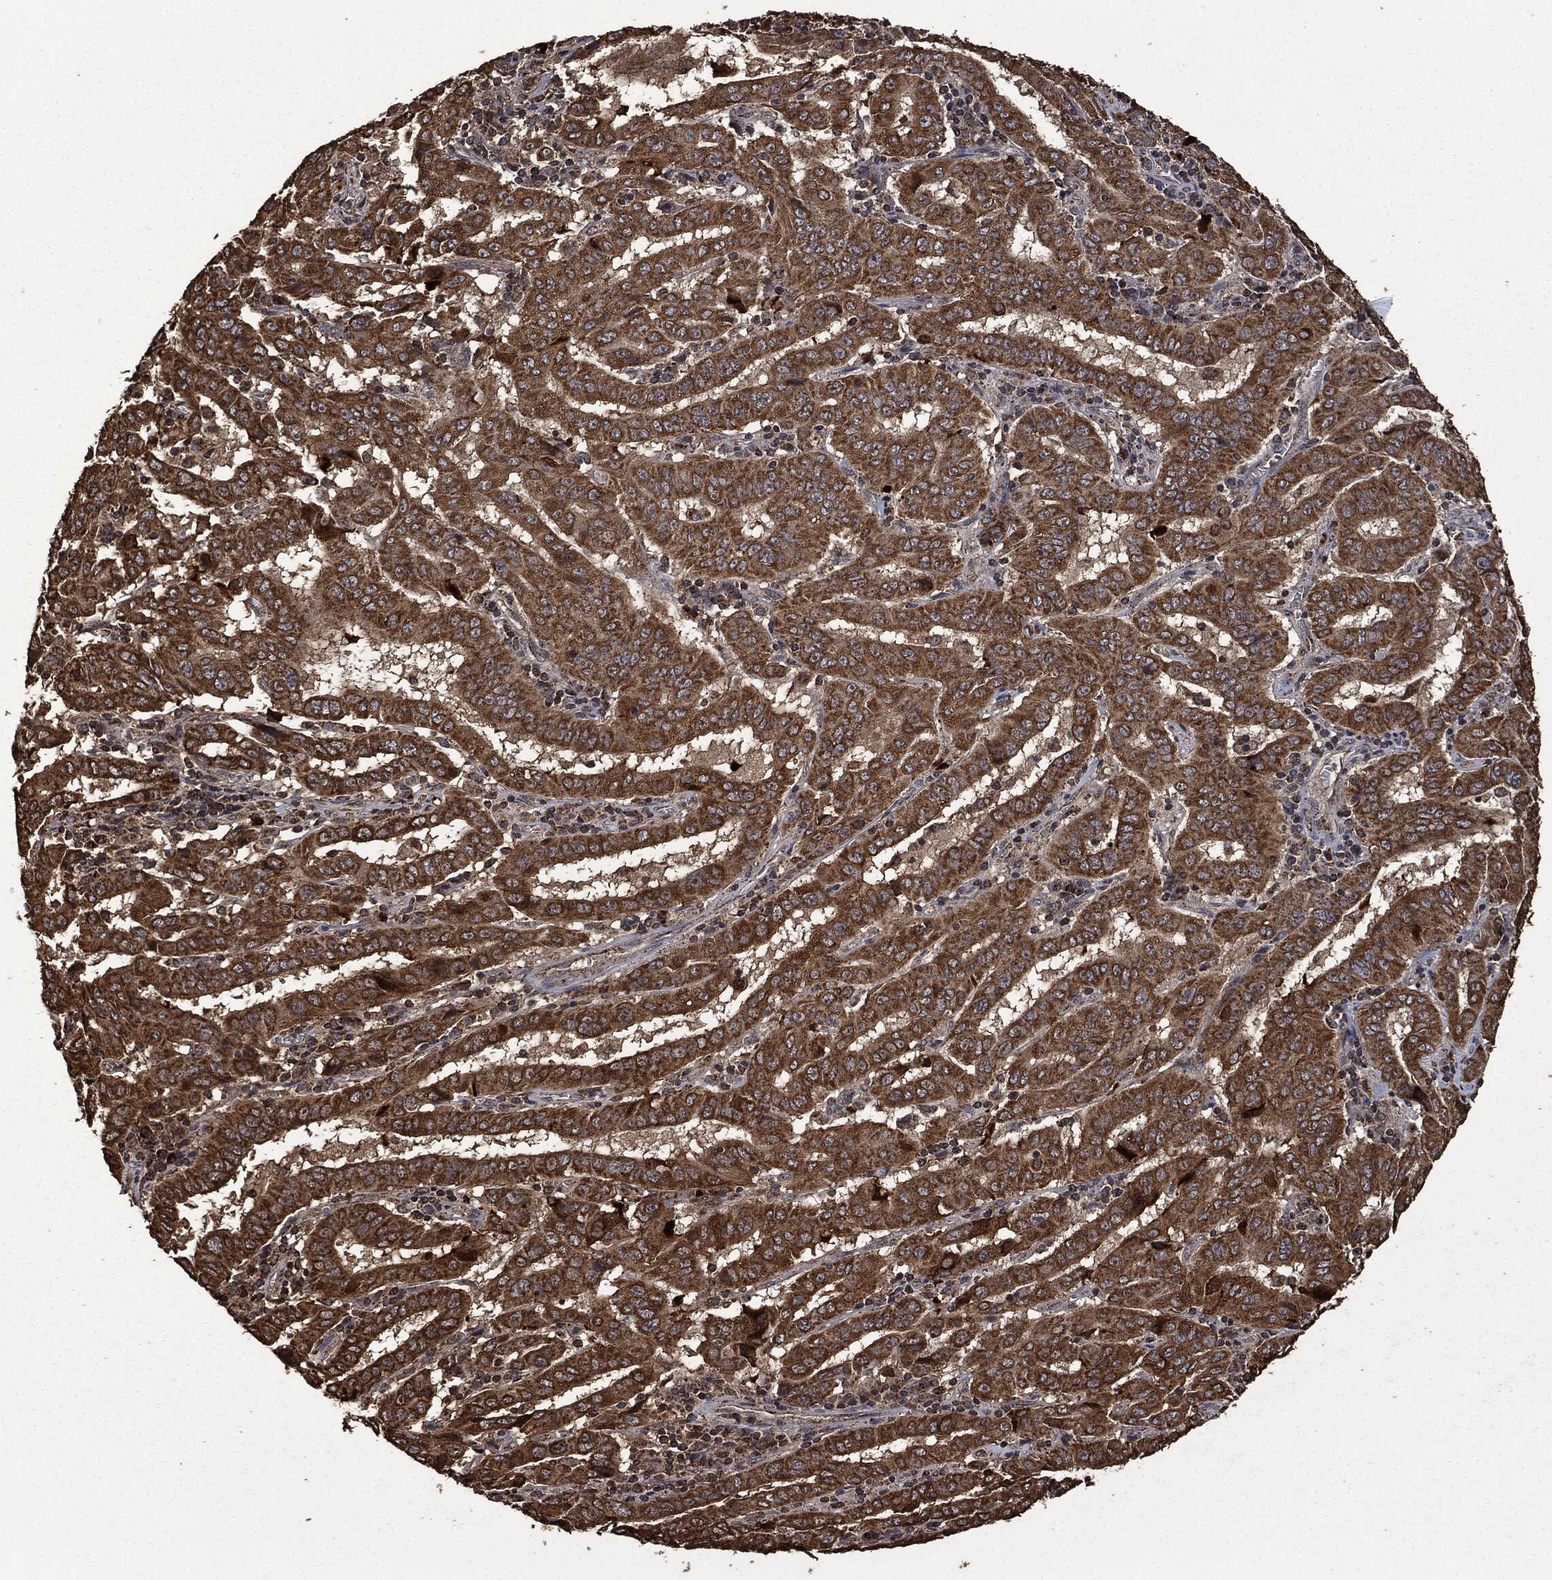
{"staining": {"intensity": "strong", "quantity": ">75%", "location": "cytoplasmic/membranous"}, "tissue": "pancreatic cancer", "cell_type": "Tumor cells", "image_type": "cancer", "snomed": [{"axis": "morphology", "description": "Adenocarcinoma, NOS"}, {"axis": "topography", "description": "Pancreas"}], "caption": "This image displays pancreatic adenocarcinoma stained with immunohistochemistry to label a protein in brown. The cytoplasmic/membranous of tumor cells show strong positivity for the protein. Nuclei are counter-stained blue.", "gene": "LIG3", "patient": {"sex": "male", "age": 63}}